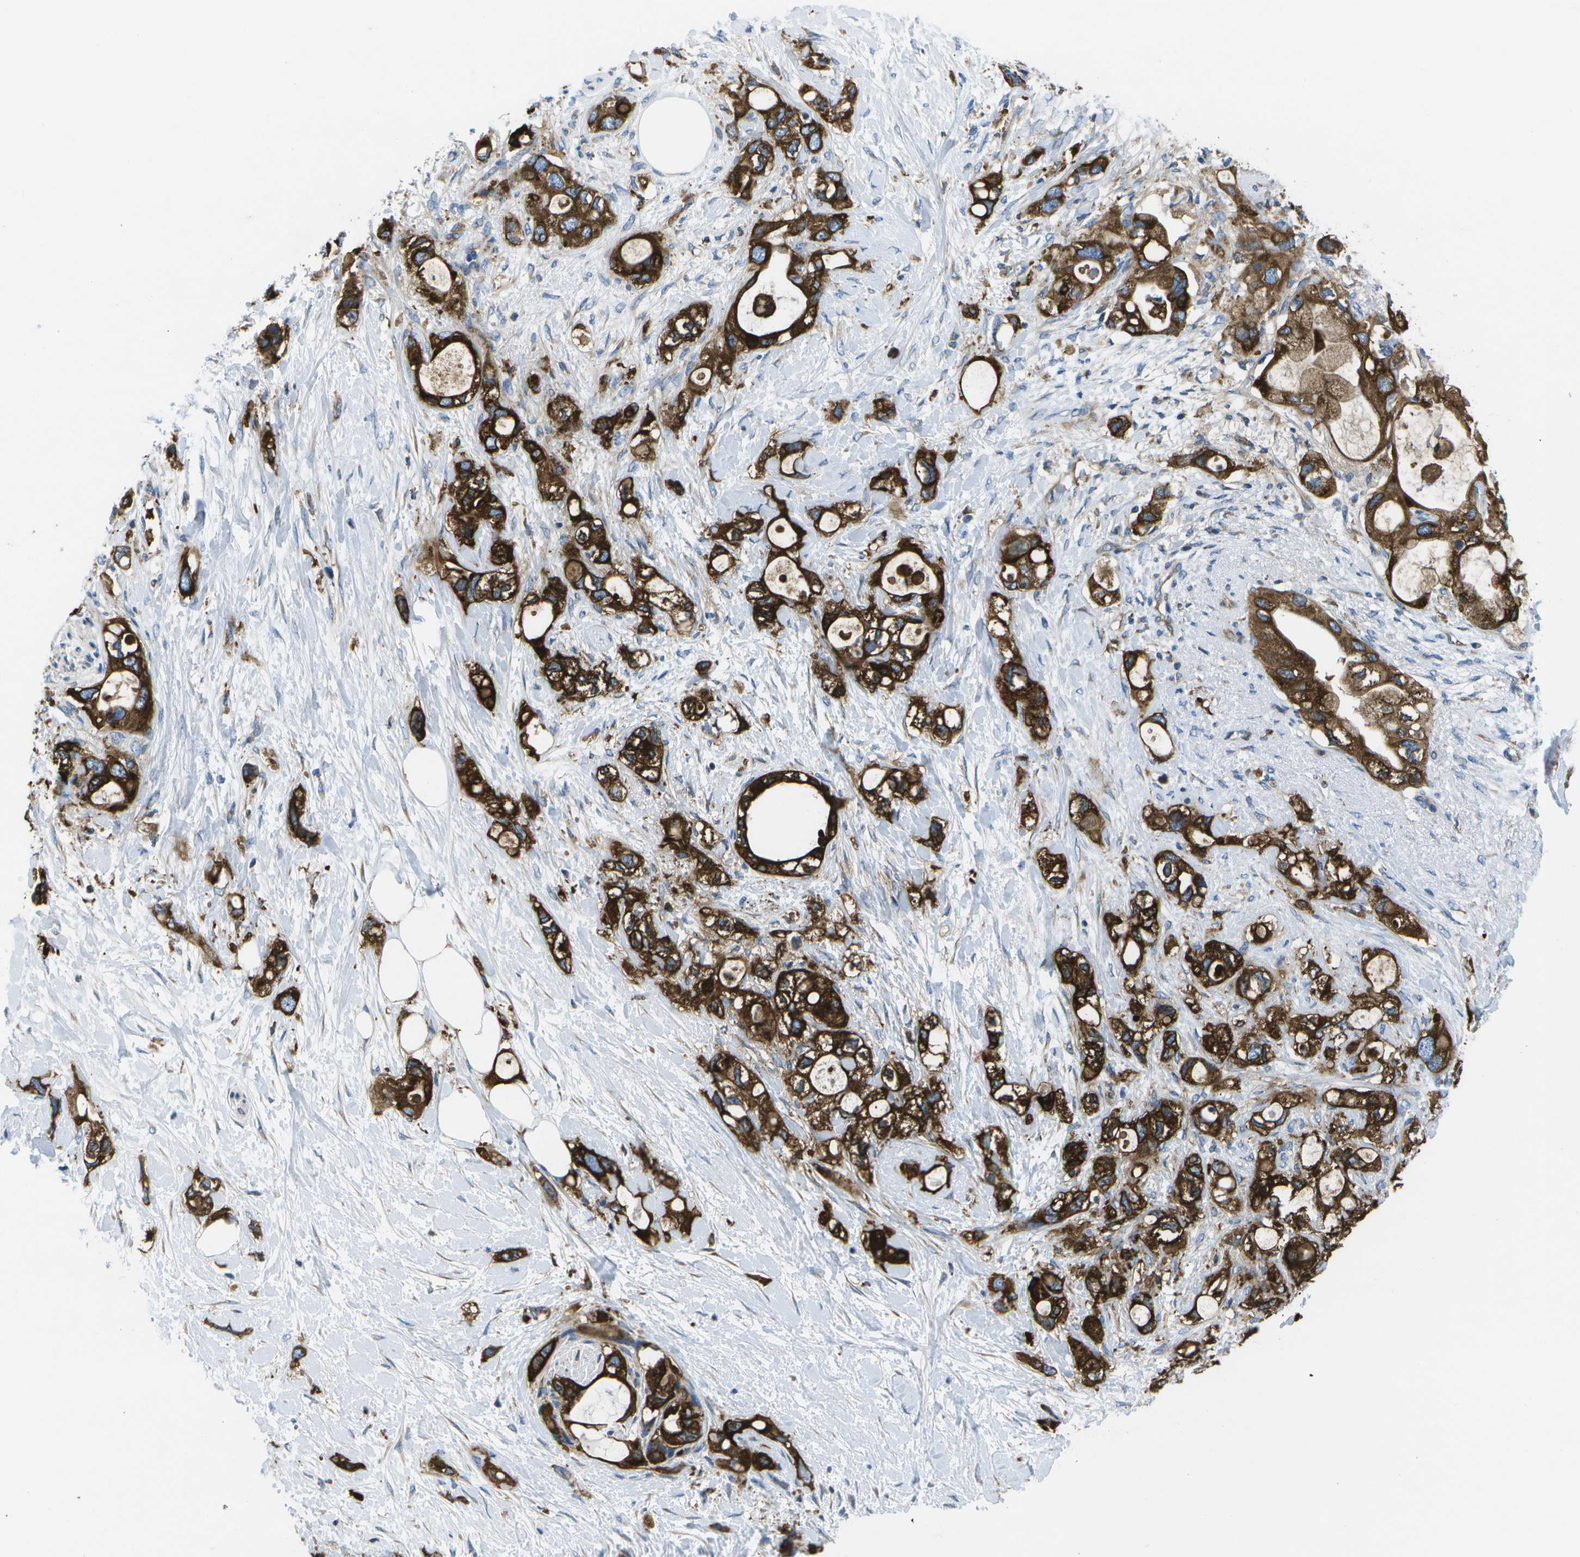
{"staining": {"intensity": "strong", "quantity": ">75%", "location": "cytoplasmic/membranous"}, "tissue": "pancreatic cancer", "cell_type": "Tumor cells", "image_type": "cancer", "snomed": [{"axis": "morphology", "description": "Adenocarcinoma, NOS"}, {"axis": "topography", "description": "Pancreas"}], "caption": "Protein staining of pancreatic adenocarcinoma tissue reveals strong cytoplasmic/membranous expression in approximately >75% of tumor cells.", "gene": "GDF5", "patient": {"sex": "female", "age": 56}}